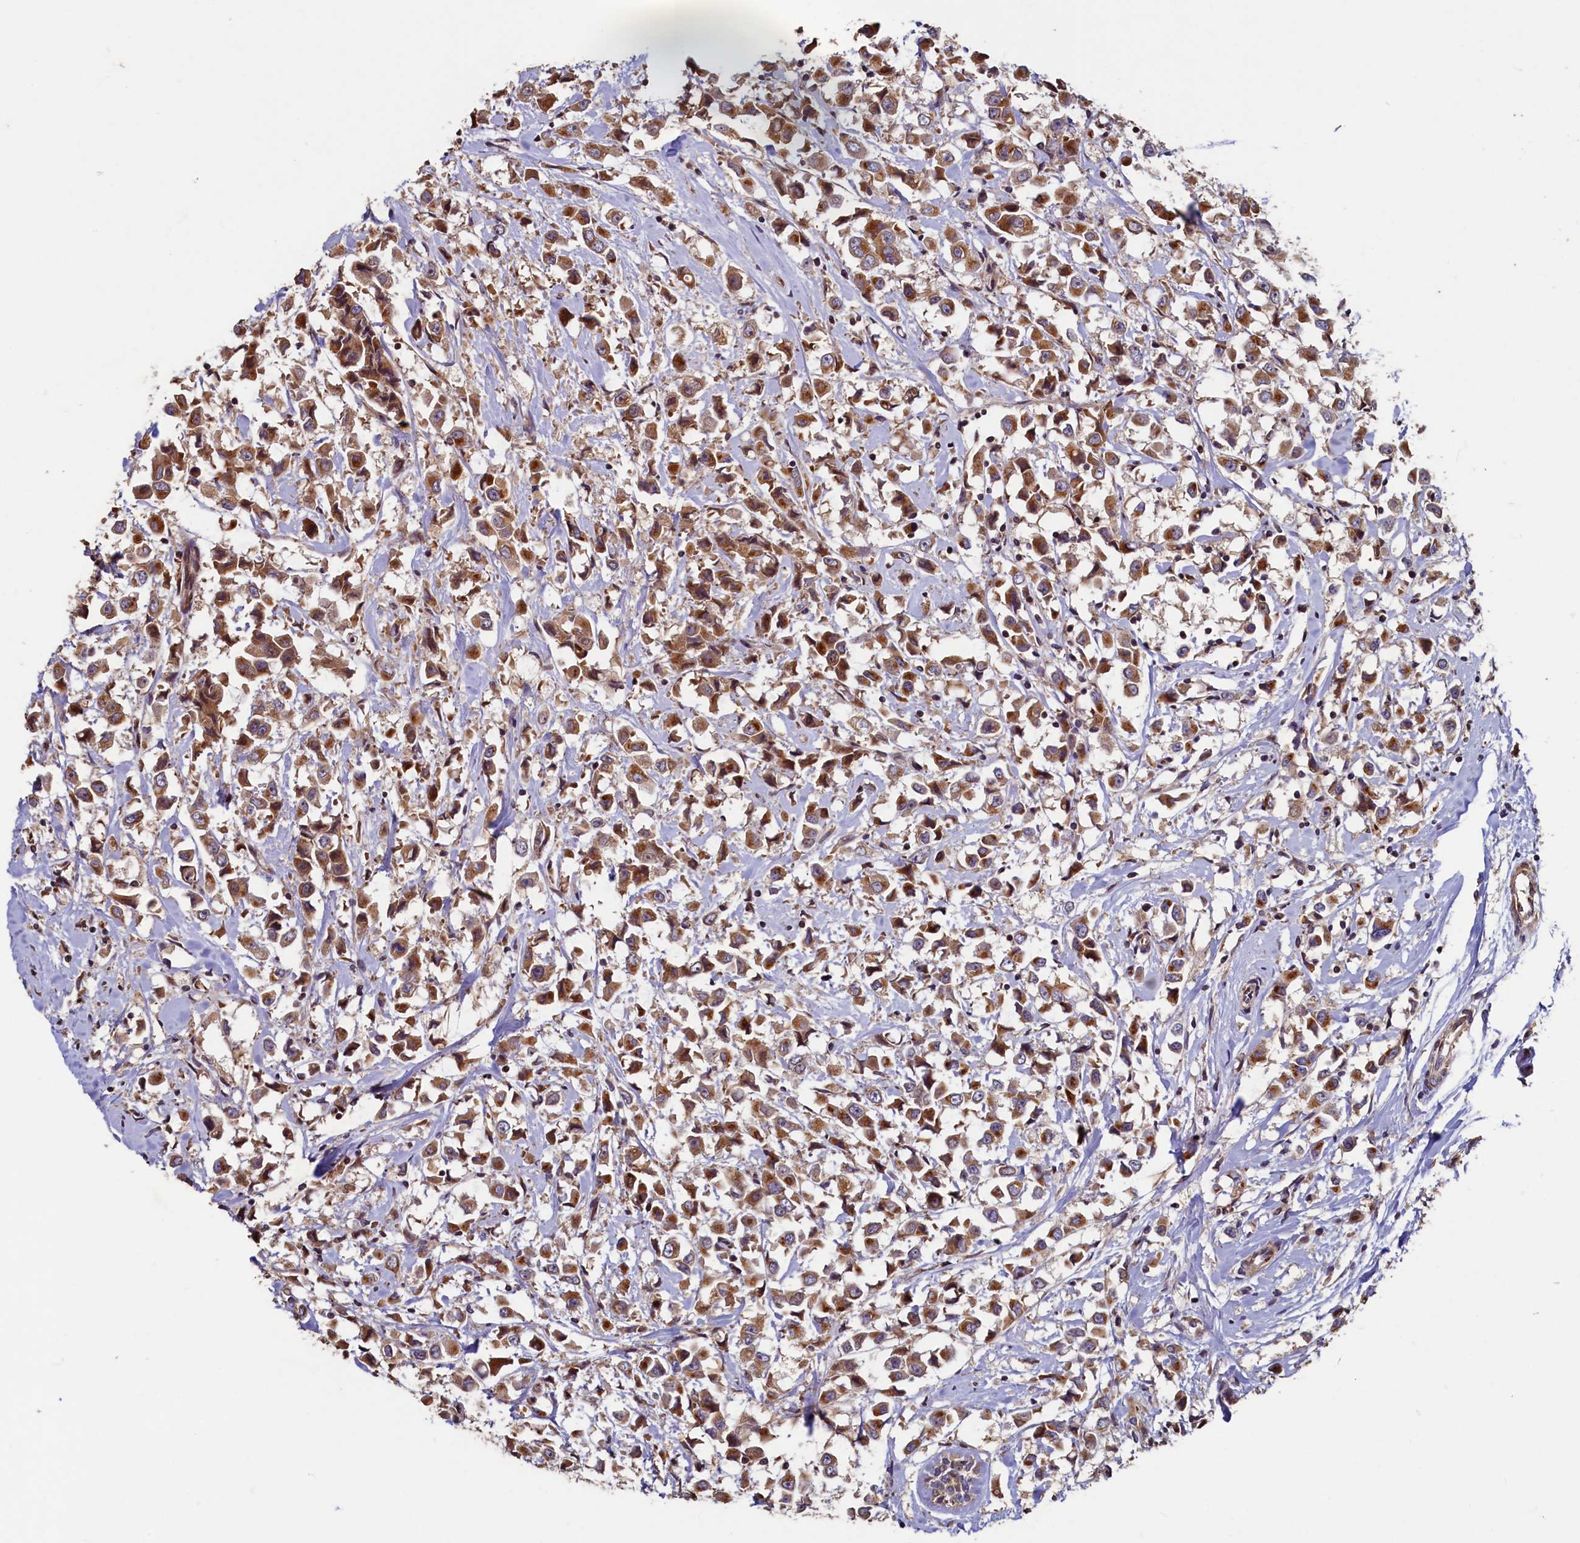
{"staining": {"intensity": "moderate", "quantity": ">75%", "location": "cytoplasmic/membranous"}, "tissue": "breast cancer", "cell_type": "Tumor cells", "image_type": "cancer", "snomed": [{"axis": "morphology", "description": "Duct carcinoma"}, {"axis": "topography", "description": "Breast"}], "caption": "Breast cancer (infiltrating ductal carcinoma) was stained to show a protein in brown. There is medium levels of moderate cytoplasmic/membranous staining in about >75% of tumor cells. (IHC, brightfield microscopy, high magnification).", "gene": "TMEM181", "patient": {"sex": "female", "age": 61}}